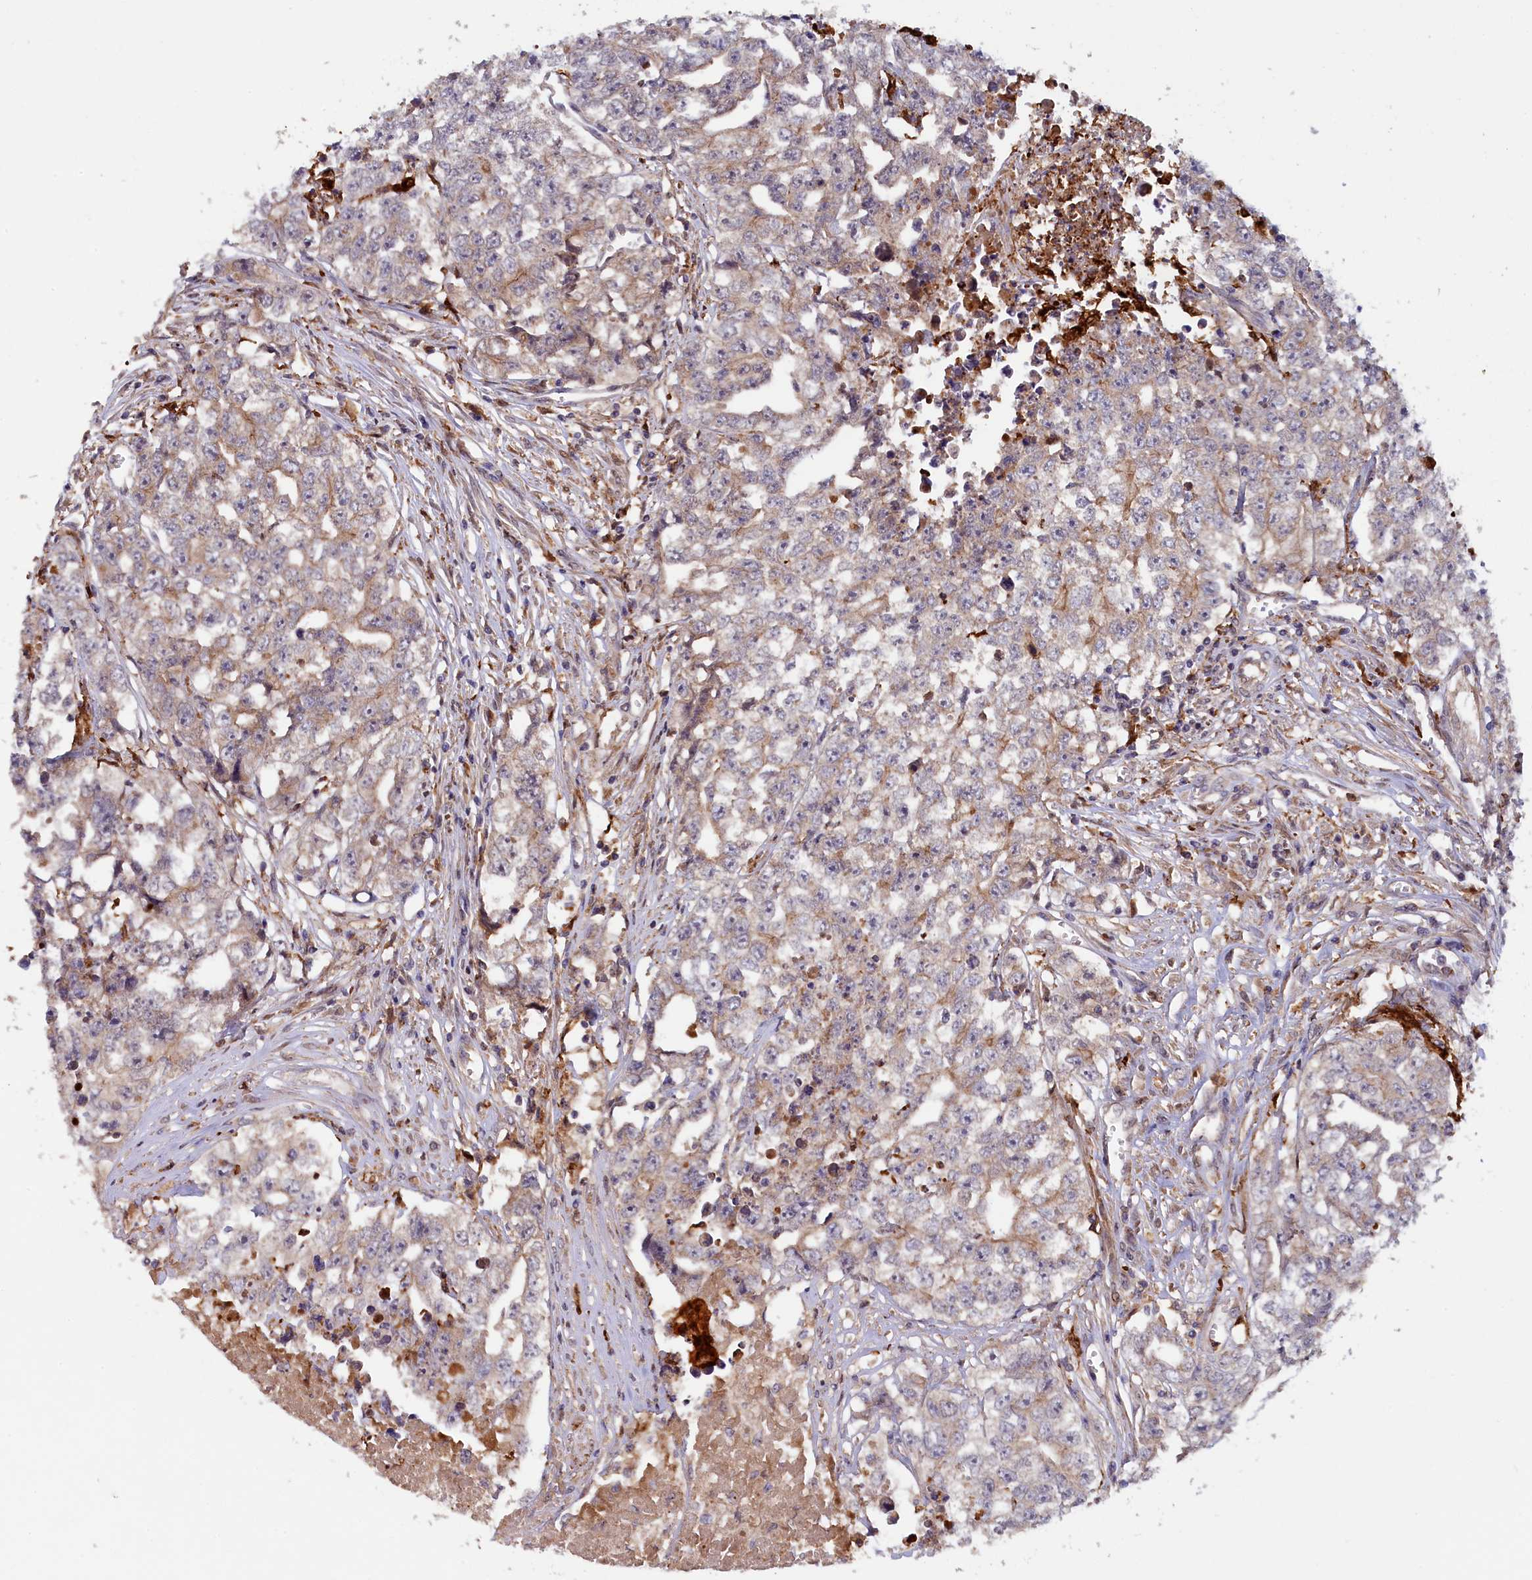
{"staining": {"intensity": "weak", "quantity": "<25%", "location": "cytoplasmic/membranous"}, "tissue": "testis cancer", "cell_type": "Tumor cells", "image_type": "cancer", "snomed": [{"axis": "morphology", "description": "Seminoma, NOS"}, {"axis": "morphology", "description": "Carcinoma, Embryonal, NOS"}, {"axis": "topography", "description": "Testis"}], "caption": "Human testis cancer stained for a protein using IHC exhibits no positivity in tumor cells.", "gene": "FERMT1", "patient": {"sex": "male", "age": 43}}